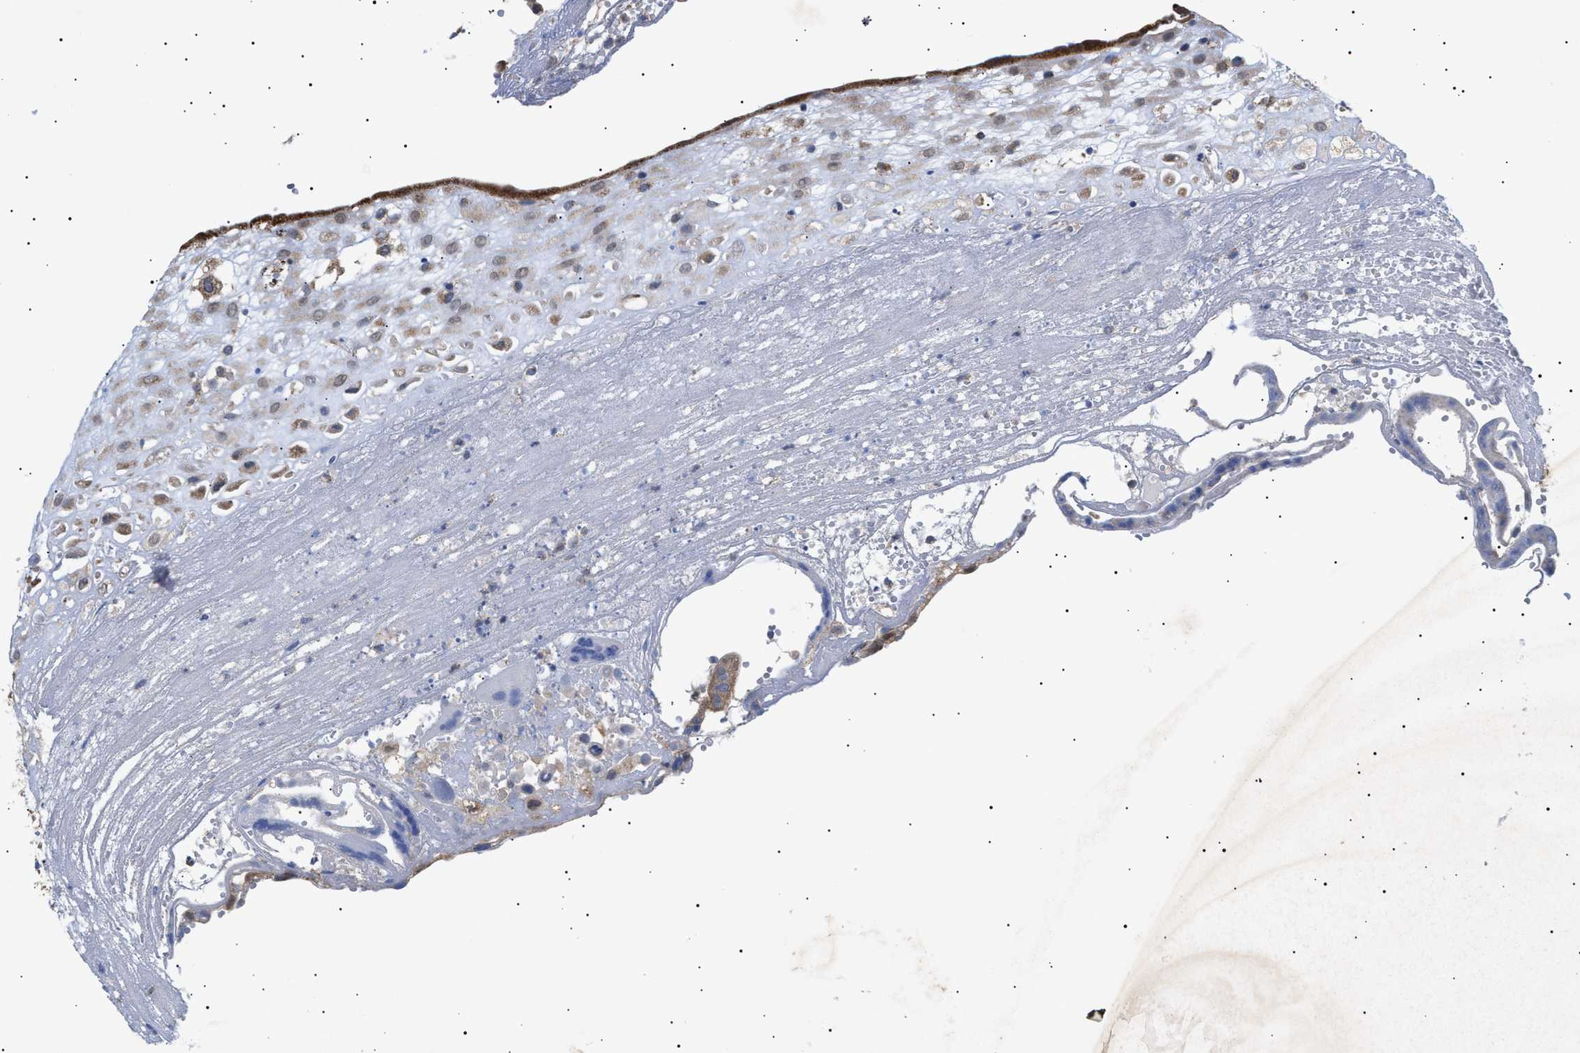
{"staining": {"intensity": "moderate", "quantity": "<25%", "location": "cytoplasmic/membranous"}, "tissue": "placenta", "cell_type": "Decidual cells", "image_type": "normal", "snomed": [{"axis": "morphology", "description": "Normal tissue, NOS"}, {"axis": "topography", "description": "Placenta"}], "caption": "Immunohistochemistry (IHC) micrograph of benign human placenta stained for a protein (brown), which shows low levels of moderate cytoplasmic/membranous expression in about <25% of decidual cells.", "gene": "SIRT5", "patient": {"sex": "female", "age": 18}}